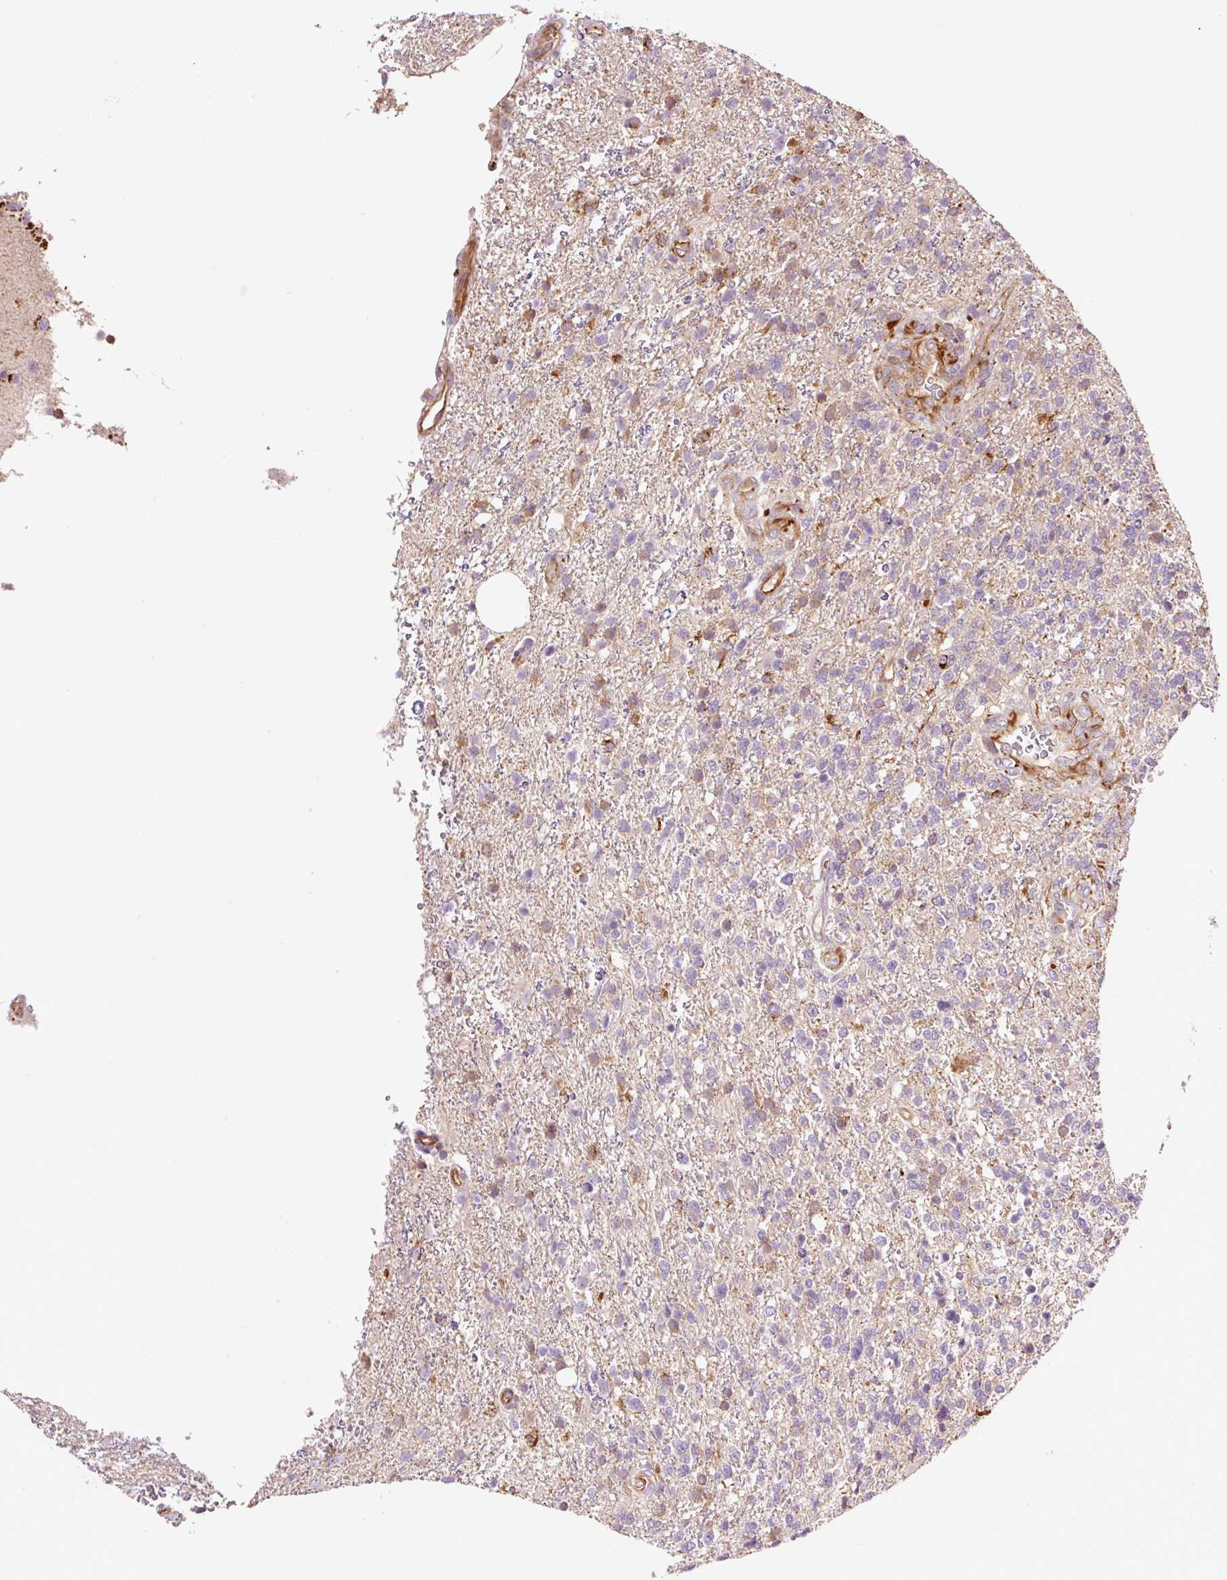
{"staining": {"intensity": "negative", "quantity": "none", "location": "none"}, "tissue": "glioma", "cell_type": "Tumor cells", "image_type": "cancer", "snomed": [{"axis": "morphology", "description": "Glioma, malignant, High grade"}, {"axis": "topography", "description": "Brain"}], "caption": "A high-resolution image shows immunohistochemistry staining of glioma, which displays no significant staining in tumor cells.", "gene": "PCK2", "patient": {"sex": "male", "age": 56}}